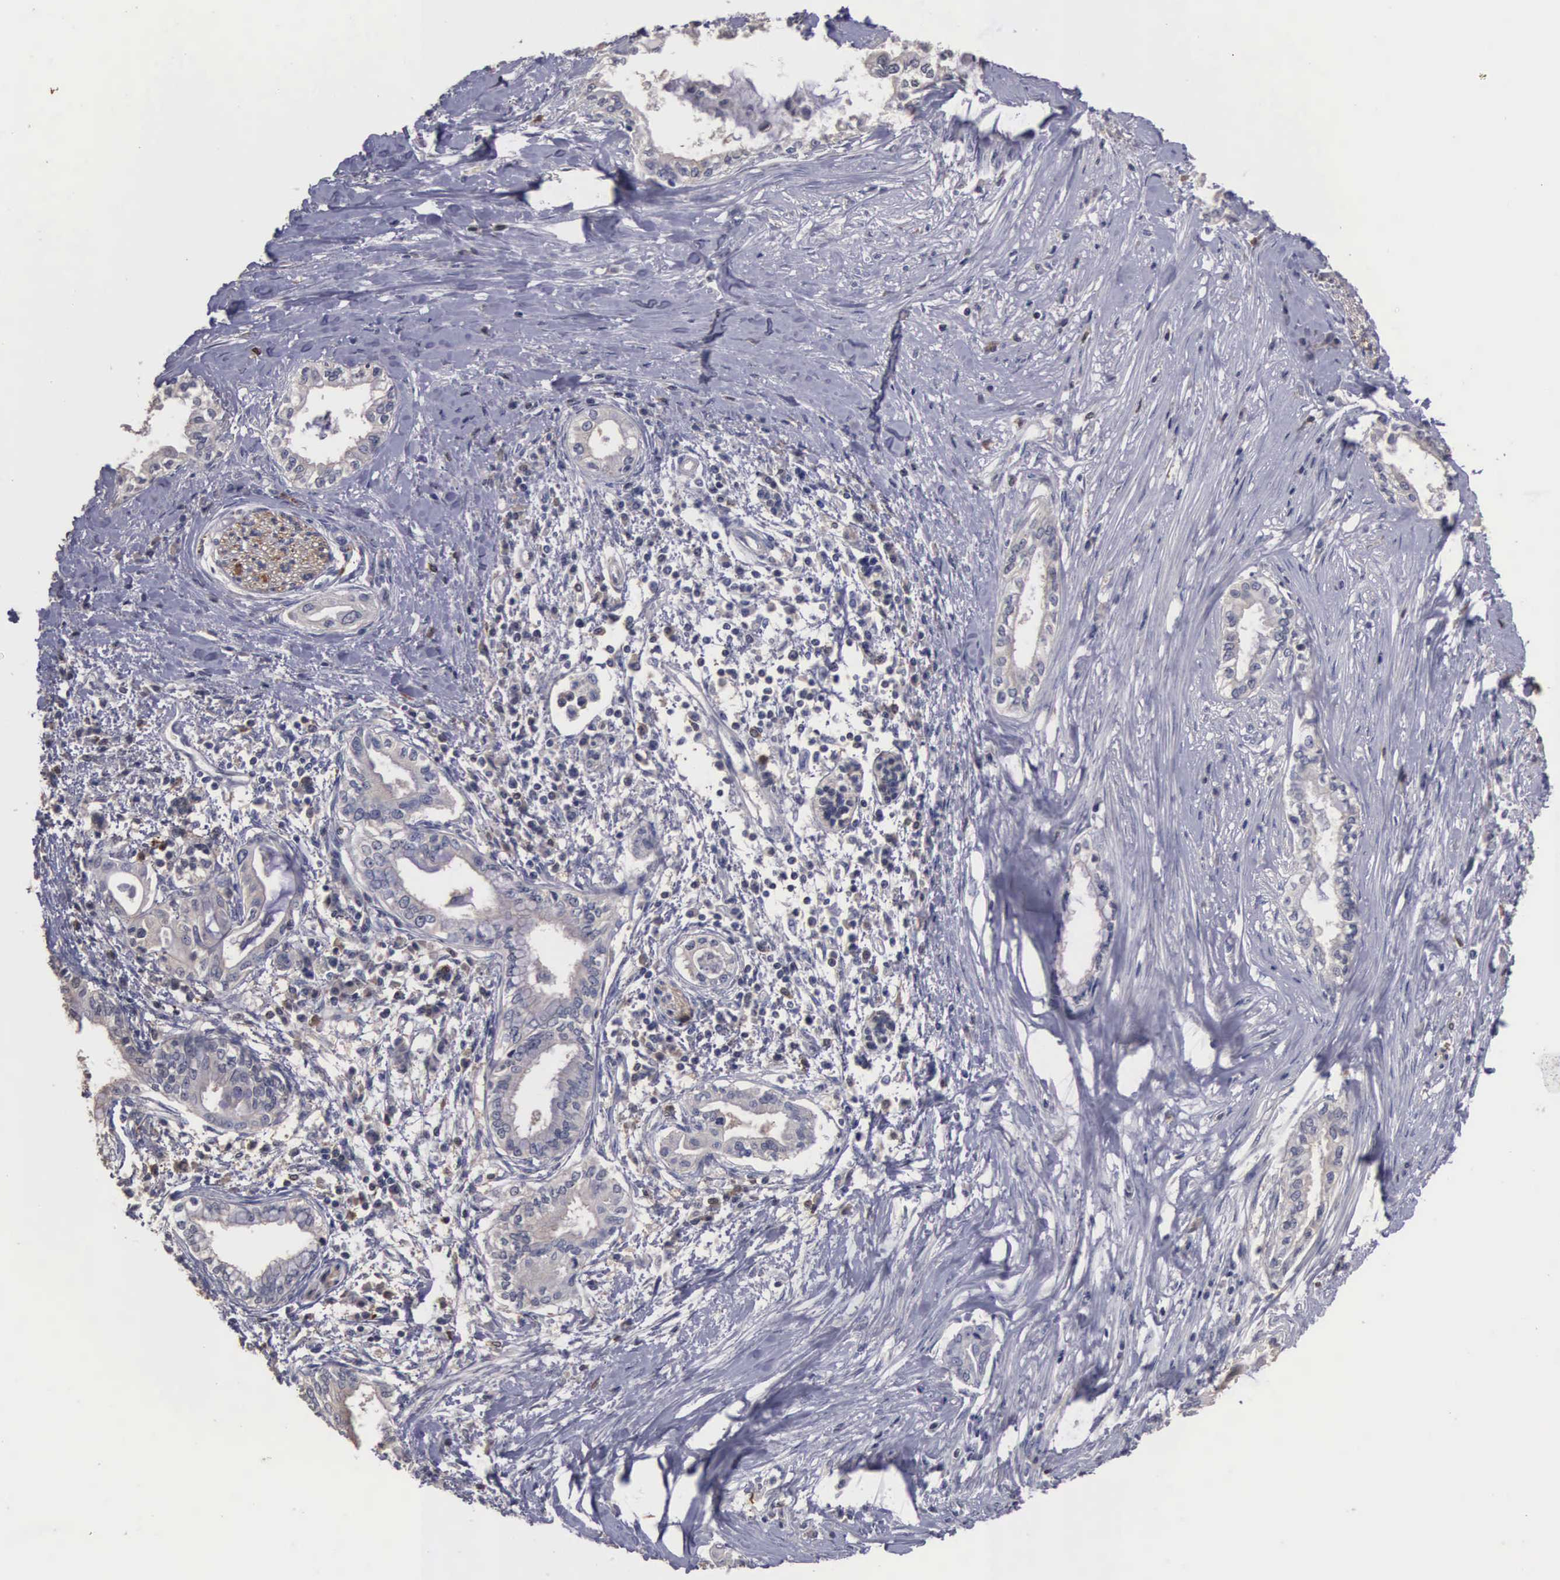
{"staining": {"intensity": "negative", "quantity": "none", "location": "none"}, "tissue": "pancreatic cancer", "cell_type": "Tumor cells", "image_type": "cancer", "snomed": [{"axis": "morphology", "description": "Adenocarcinoma, NOS"}, {"axis": "topography", "description": "Pancreas"}], "caption": "Immunohistochemistry of pancreatic adenocarcinoma shows no staining in tumor cells. (DAB immunohistochemistry (IHC) with hematoxylin counter stain).", "gene": "ENO3", "patient": {"sex": "female", "age": 64}}